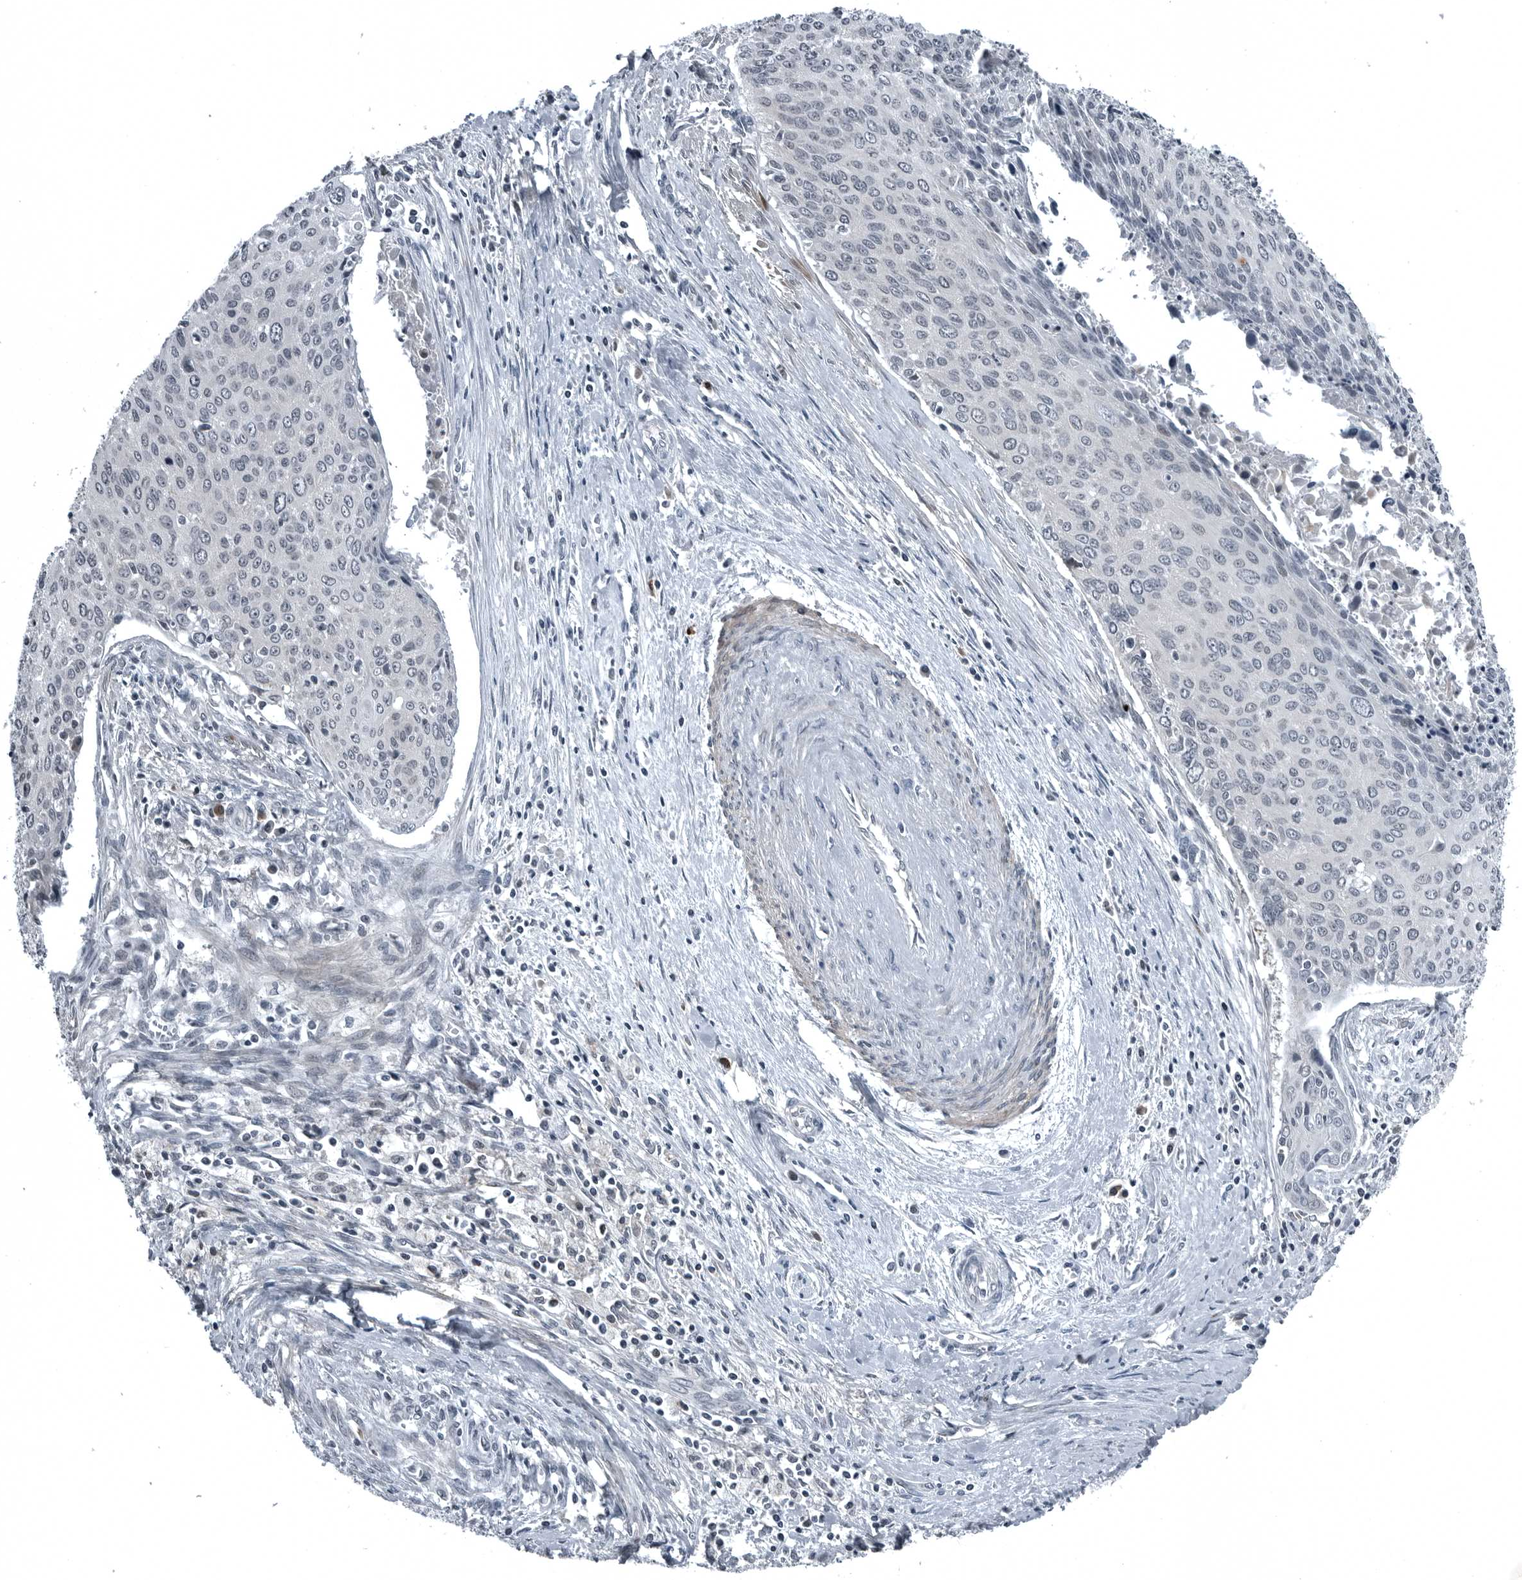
{"staining": {"intensity": "negative", "quantity": "none", "location": "none"}, "tissue": "cervical cancer", "cell_type": "Tumor cells", "image_type": "cancer", "snomed": [{"axis": "morphology", "description": "Squamous cell carcinoma, NOS"}, {"axis": "topography", "description": "Cervix"}], "caption": "IHC of human cervical cancer reveals no expression in tumor cells.", "gene": "GAK", "patient": {"sex": "female", "age": 55}}